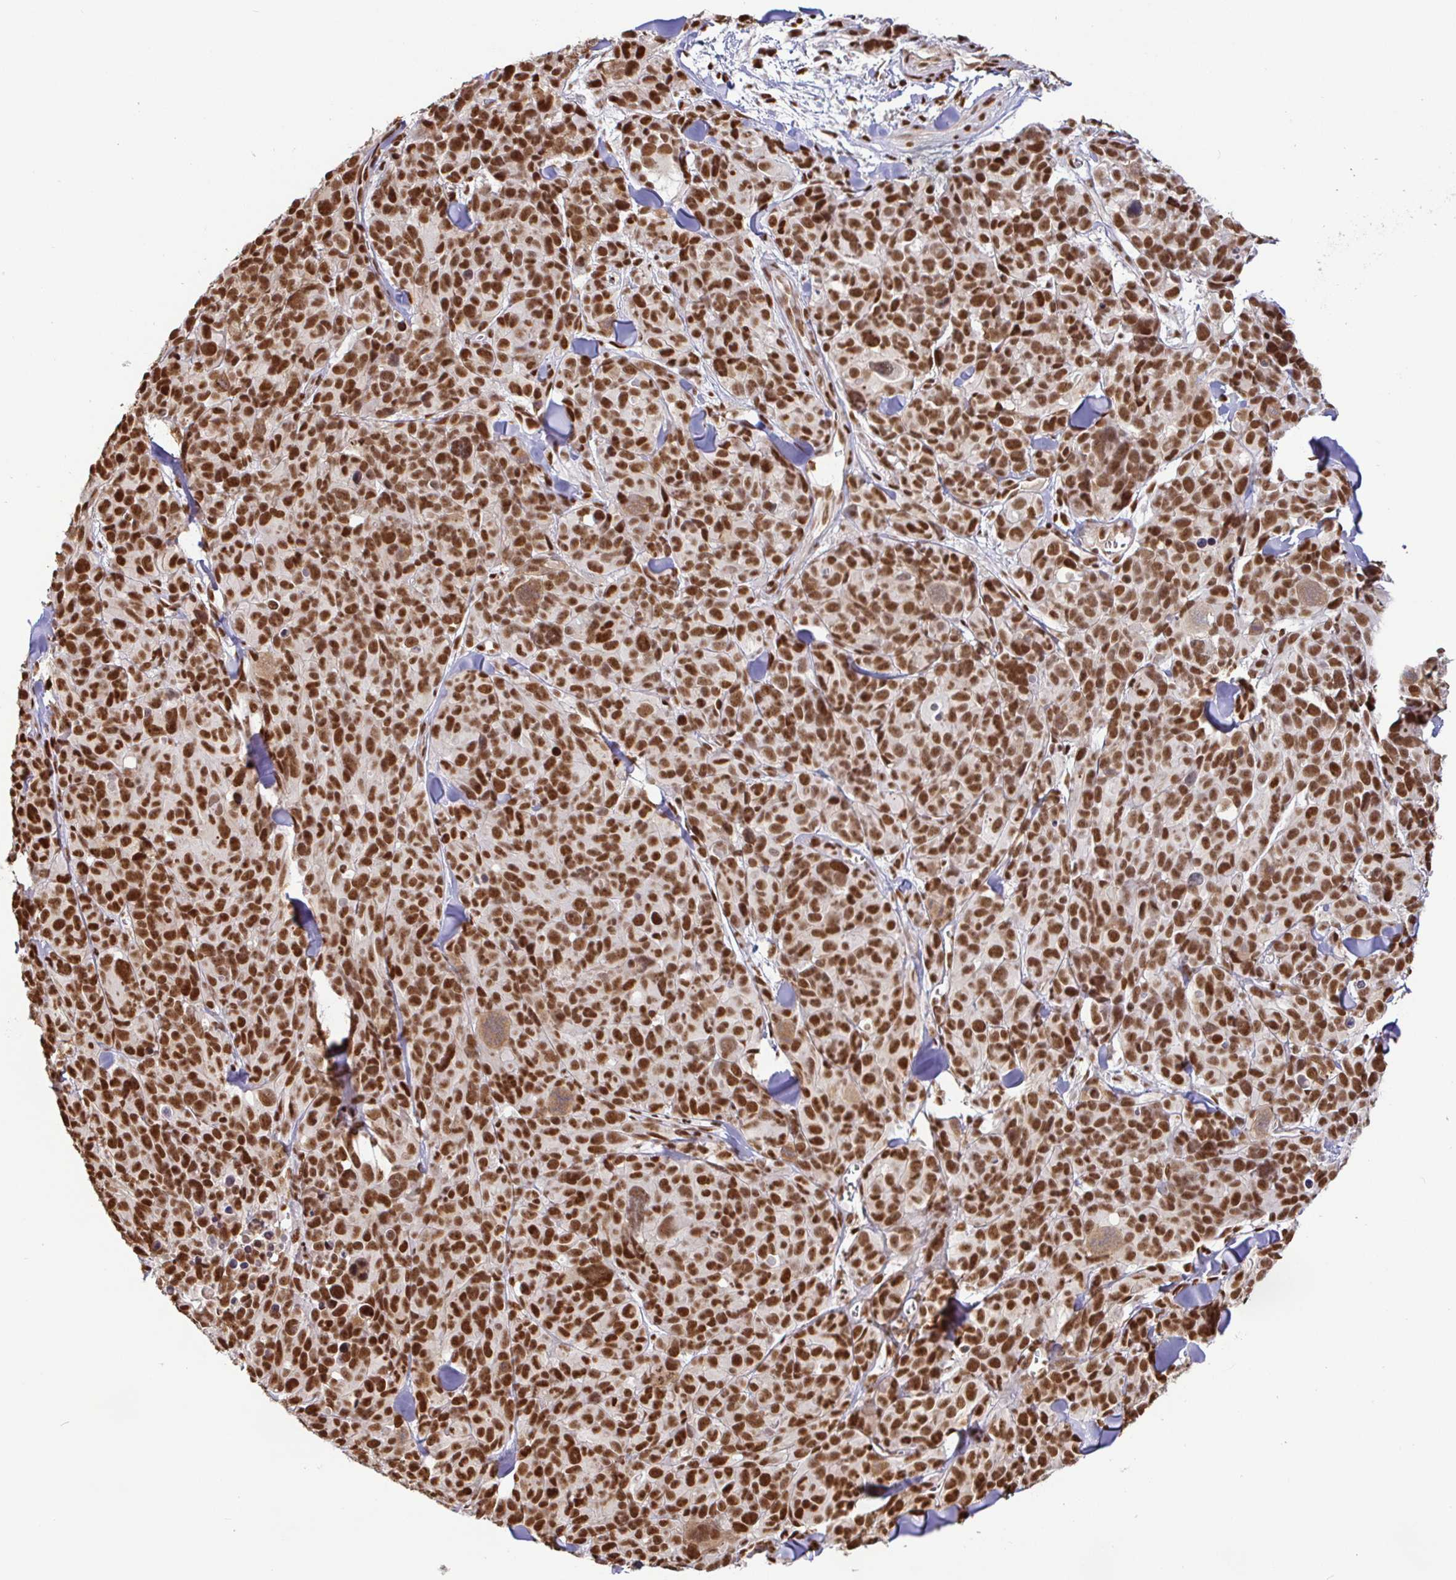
{"staining": {"intensity": "strong", "quantity": ">75%", "location": "nuclear"}, "tissue": "melanoma", "cell_type": "Tumor cells", "image_type": "cancer", "snomed": [{"axis": "morphology", "description": "Malignant melanoma, NOS"}, {"axis": "topography", "description": "Skin"}], "caption": "The immunohistochemical stain labels strong nuclear positivity in tumor cells of malignant melanoma tissue.", "gene": "SP3", "patient": {"sex": "male", "age": 51}}